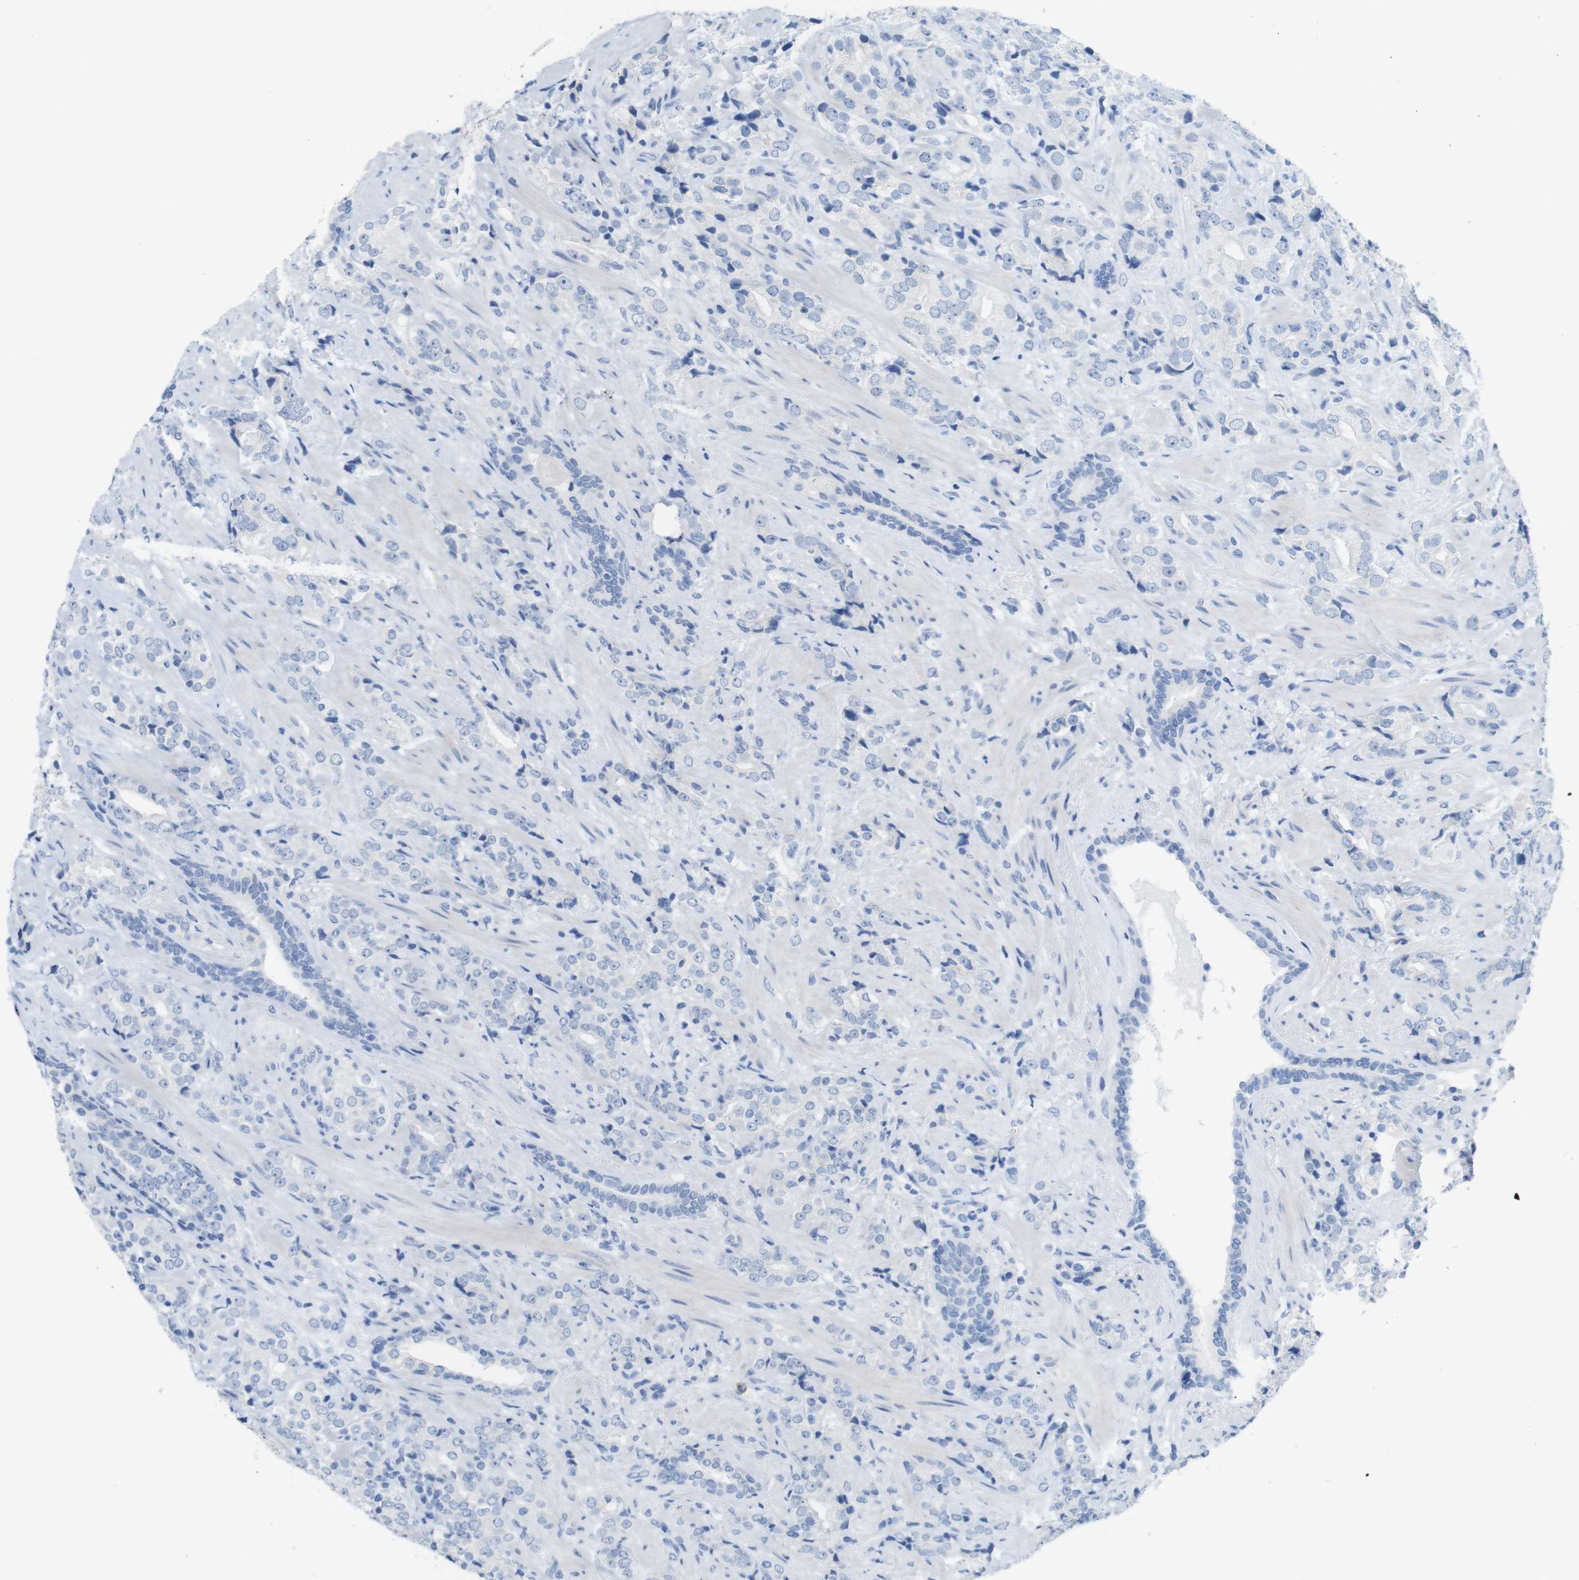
{"staining": {"intensity": "negative", "quantity": "none", "location": "none"}, "tissue": "prostate cancer", "cell_type": "Tumor cells", "image_type": "cancer", "snomed": [{"axis": "morphology", "description": "Adenocarcinoma, High grade"}, {"axis": "topography", "description": "Prostate"}], "caption": "An IHC image of high-grade adenocarcinoma (prostate) is shown. There is no staining in tumor cells of high-grade adenocarcinoma (prostate).", "gene": "LAG3", "patient": {"sex": "male", "age": 71}}